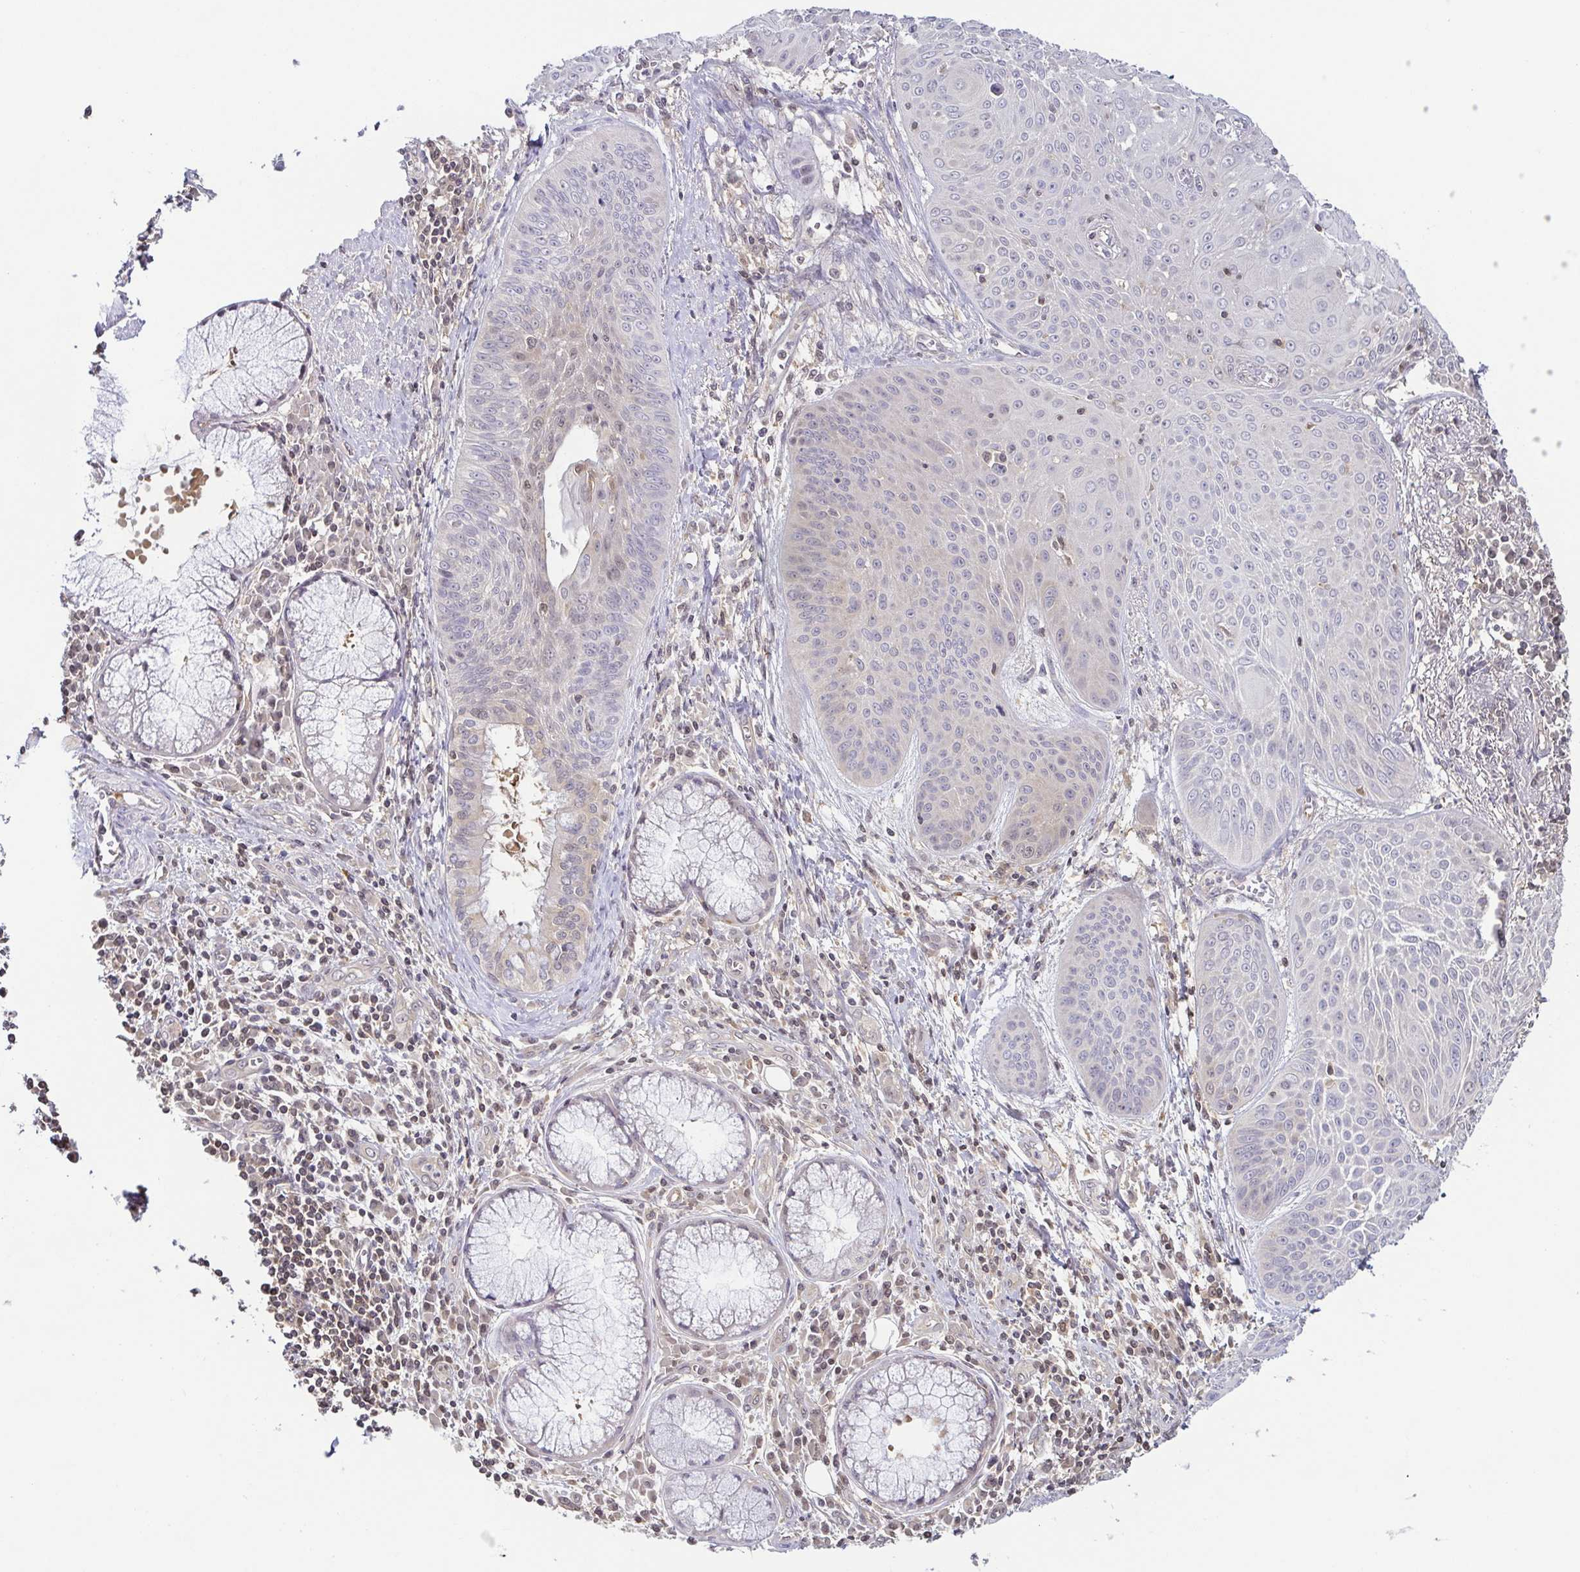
{"staining": {"intensity": "negative", "quantity": "none", "location": "none"}, "tissue": "lung cancer", "cell_type": "Tumor cells", "image_type": "cancer", "snomed": [{"axis": "morphology", "description": "Squamous cell carcinoma, NOS"}, {"axis": "topography", "description": "Lung"}], "caption": "The immunohistochemistry micrograph has no significant positivity in tumor cells of lung cancer (squamous cell carcinoma) tissue.", "gene": "PSMB9", "patient": {"sex": "male", "age": 74}}